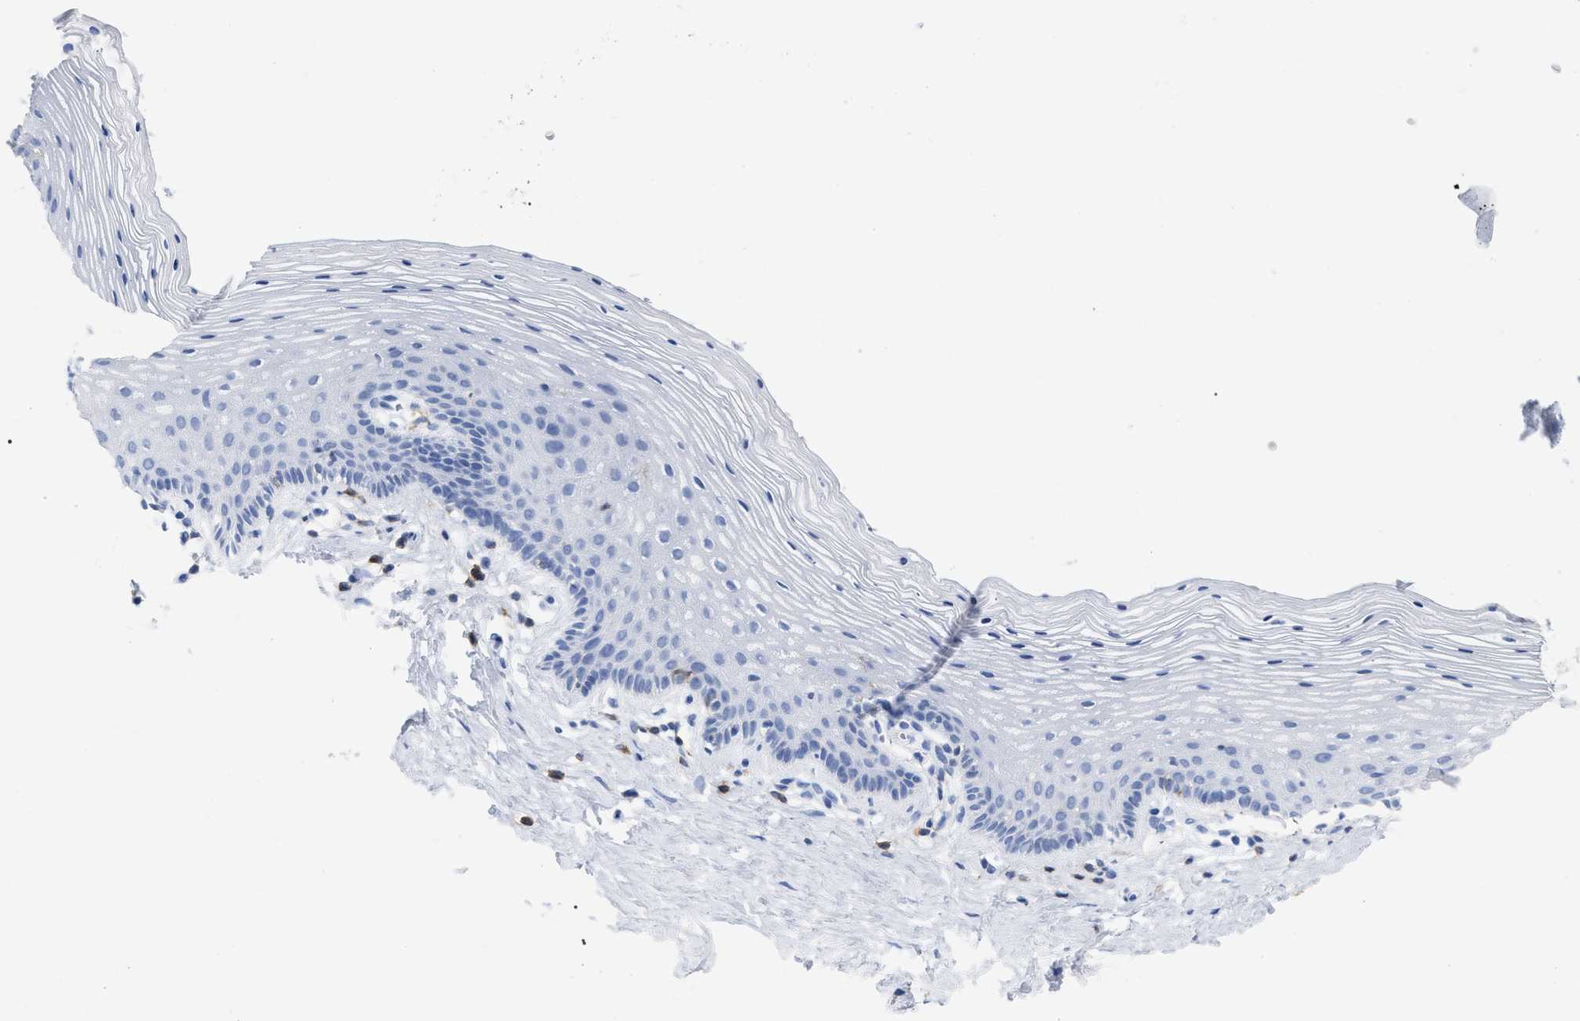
{"staining": {"intensity": "negative", "quantity": "none", "location": "none"}, "tissue": "vagina", "cell_type": "Squamous epithelial cells", "image_type": "normal", "snomed": [{"axis": "morphology", "description": "Normal tissue, NOS"}, {"axis": "topography", "description": "Vagina"}], "caption": "A histopathology image of vagina stained for a protein displays no brown staining in squamous epithelial cells.", "gene": "CD5", "patient": {"sex": "female", "age": 32}}